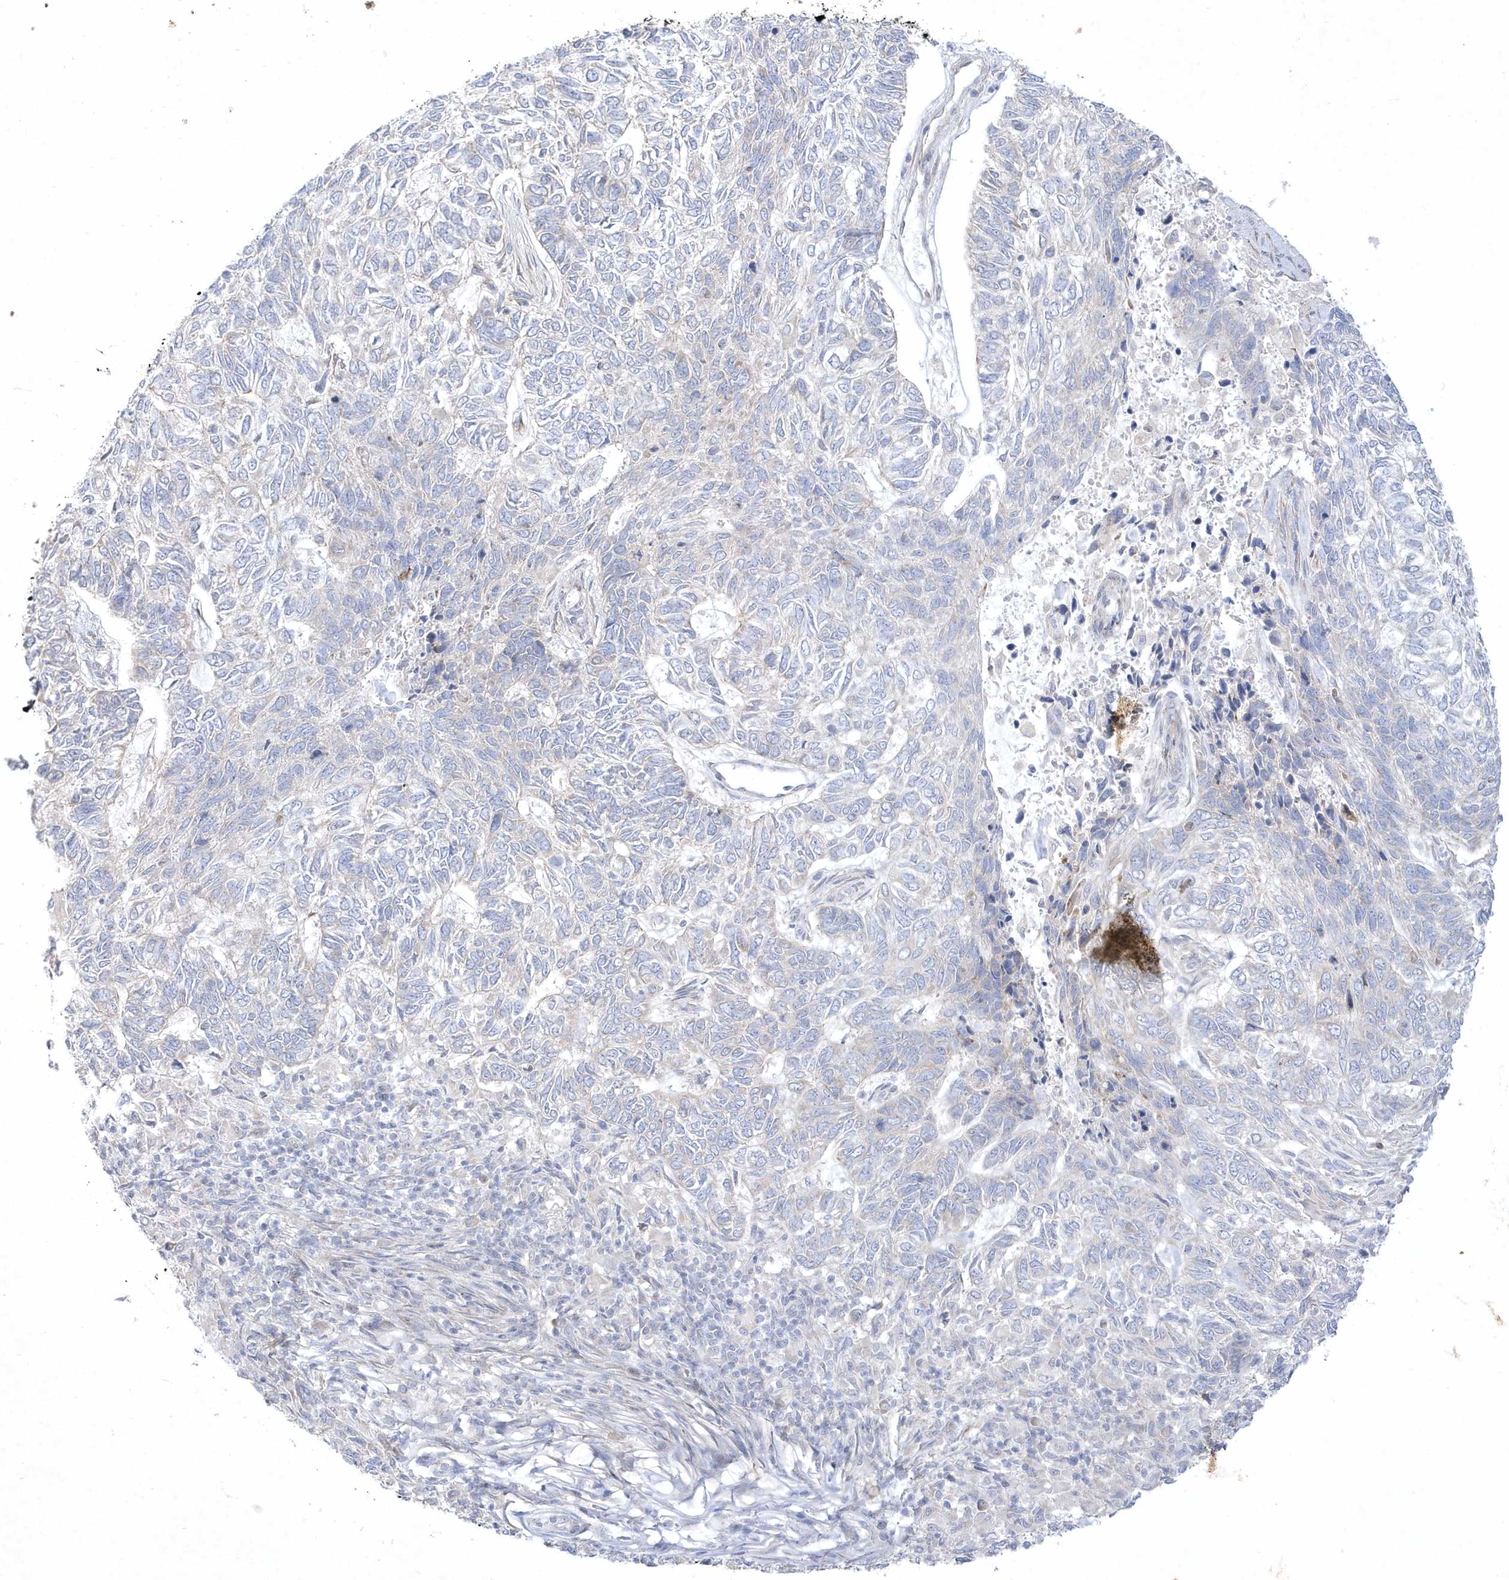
{"staining": {"intensity": "negative", "quantity": "none", "location": "none"}, "tissue": "skin cancer", "cell_type": "Tumor cells", "image_type": "cancer", "snomed": [{"axis": "morphology", "description": "Basal cell carcinoma"}, {"axis": "topography", "description": "Skin"}], "caption": "An IHC micrograph of skin basal cell carcinoma is shown. There is no staining in tumor cells of skin basal cell carcinoma. (DAB (3,3'-diaminobenzidine) immunohistochemistry (IHC) visualized using brightfield microscopy, high magnification).", "gene": "LARS1", "patient": {"sex": "female", "age": 65}}